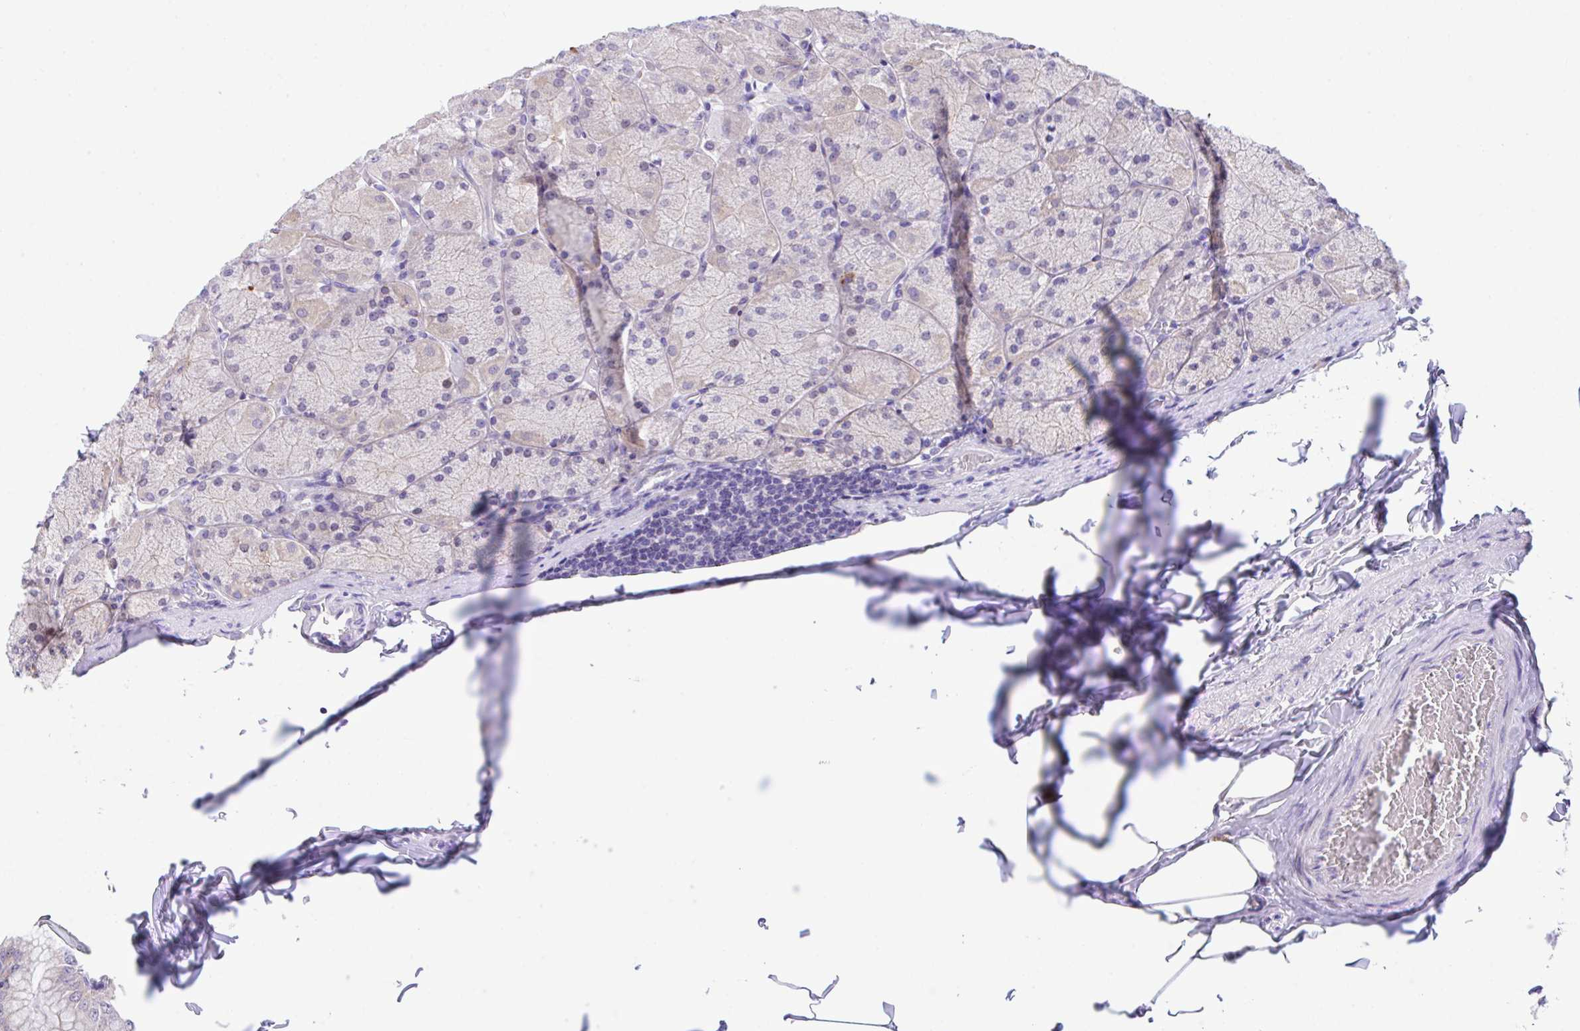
{"staining": {"intensity": "weak", "quantity": "<25%", "location": "cytoplasmic/membranous,nuclear"}, "tissue": "stomach", "cell_type": "Glandular cells", "image_type": "normal", "snomed": [{"axis": "morphology", "description": "Normal tissue, NOS"}, {"axis": "topography", "description": "Stomach, upper"}], "caption": "The IHC histopathology image has no significant expression in glandular cells of stomach. Brightfield microscopy of IHC stained with DAB (3,3'-diaminobenzidine) (brown) and hematoxylin (blue), captured at high magnification.", "gene": "HACD4", "patient": {"sex": "female", "age": 56}}